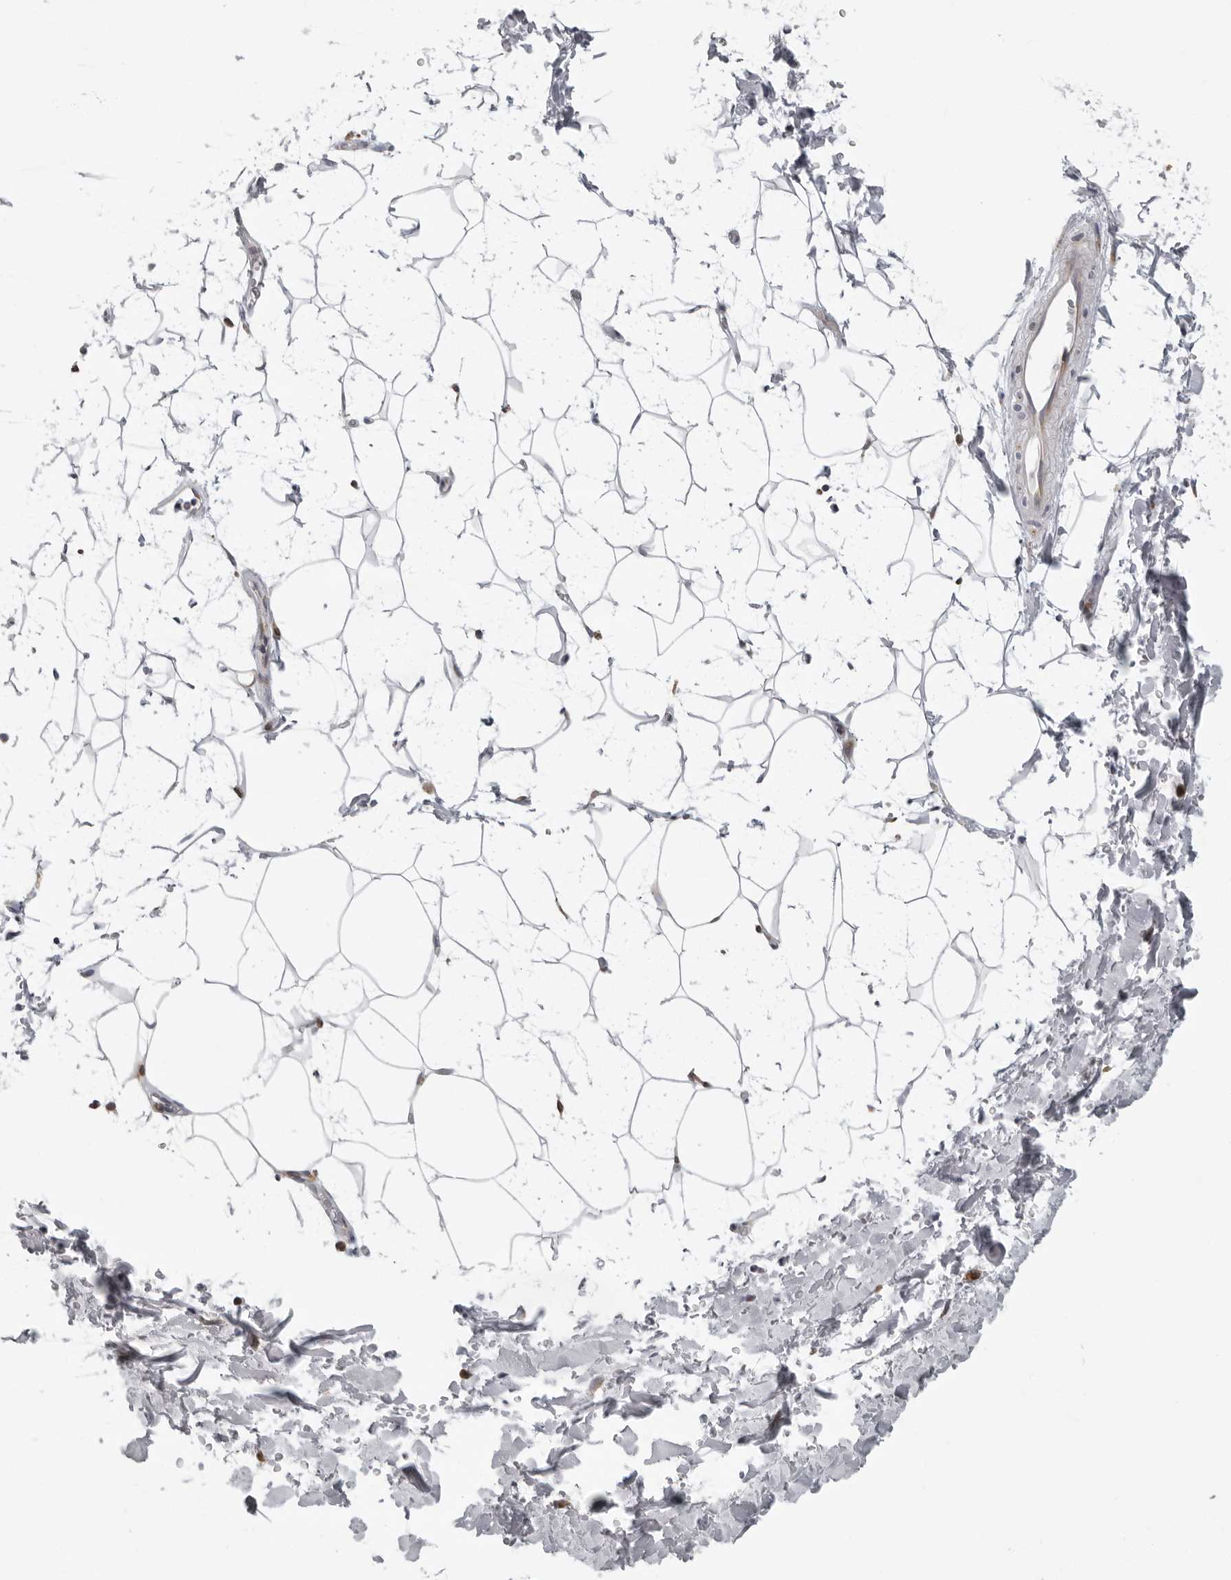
{"staining": {"intensity": "negative", "quantity": "none", "location": "none"}, "tissue": "adipose tissue", "cell_type": "Adipocytes", "image_type": "normal", "snomed": [{"axis": "morphology", "description": "Normal tissue, NOS"}, {"axis": "topography", "description": "Soft tissue"}], "caption": "The immunohistochemistry micrograph has no significant positivity in adipocytes of adipose tissue.", "gene": "ALPK2", "patient": {"sex": "male", "age": 72}}